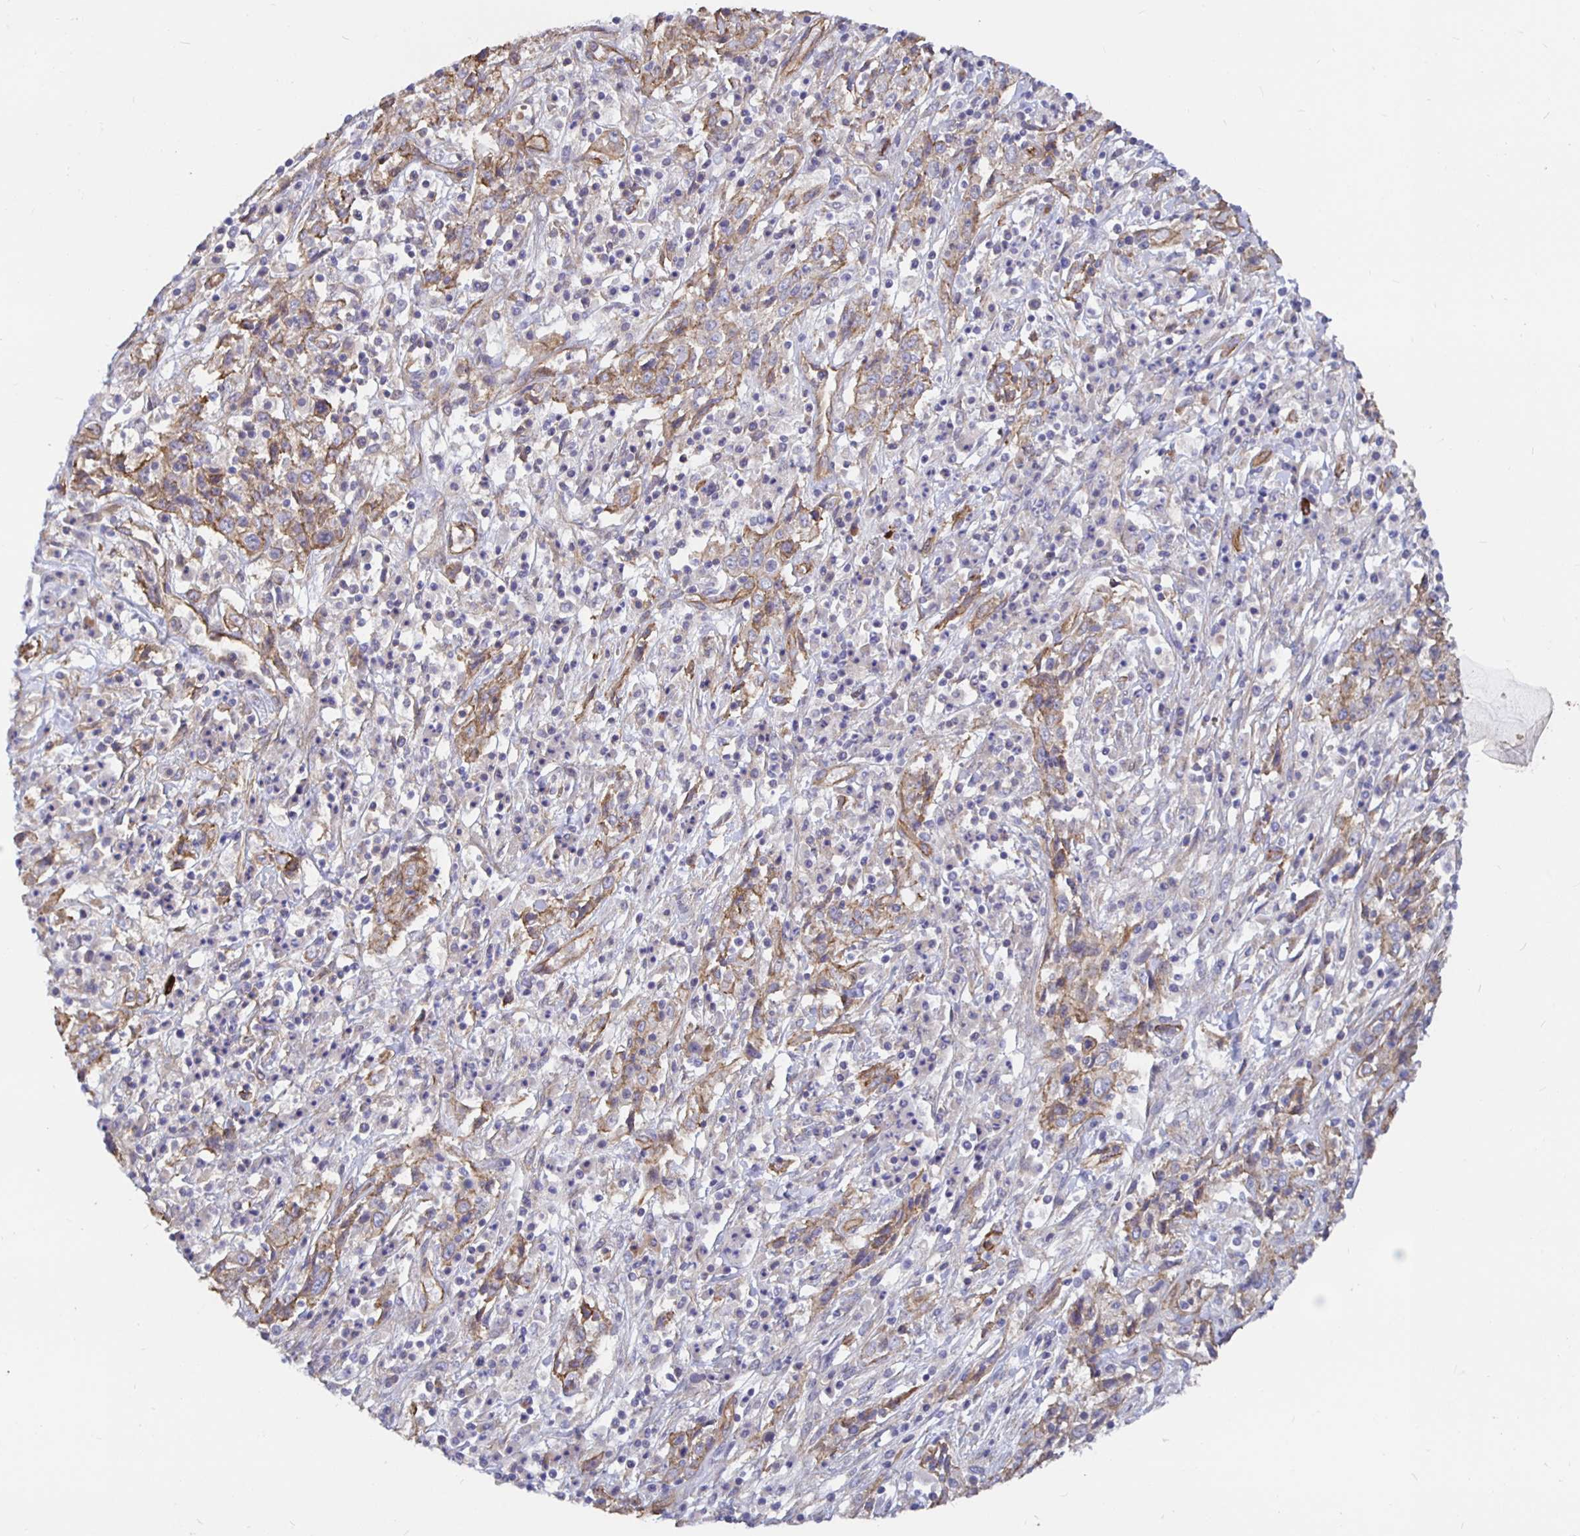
{"staining": {"intensity": "weak", "quantity": "25%-75%", "location": "cytoplasmic/membranous"}, "tissue": "cervical cancer", "cell_type": "Tumor cells", "image_type": "cancer", "snomed": [{"axis": "morphology", "description": "Adenocarcinoma, NOS"}, {"axis": "topography", "description": "Cervix"}], "caption": "Approximately 25%-75% of tumor cells in cervical cancer (adenocarcinoma) display weak cytoplasmic/membranous protein staining as visualized by brown immunohistochemical staining.", "gene": "ARHGEF39", "patient": {"sex": "female", "age": 40}}